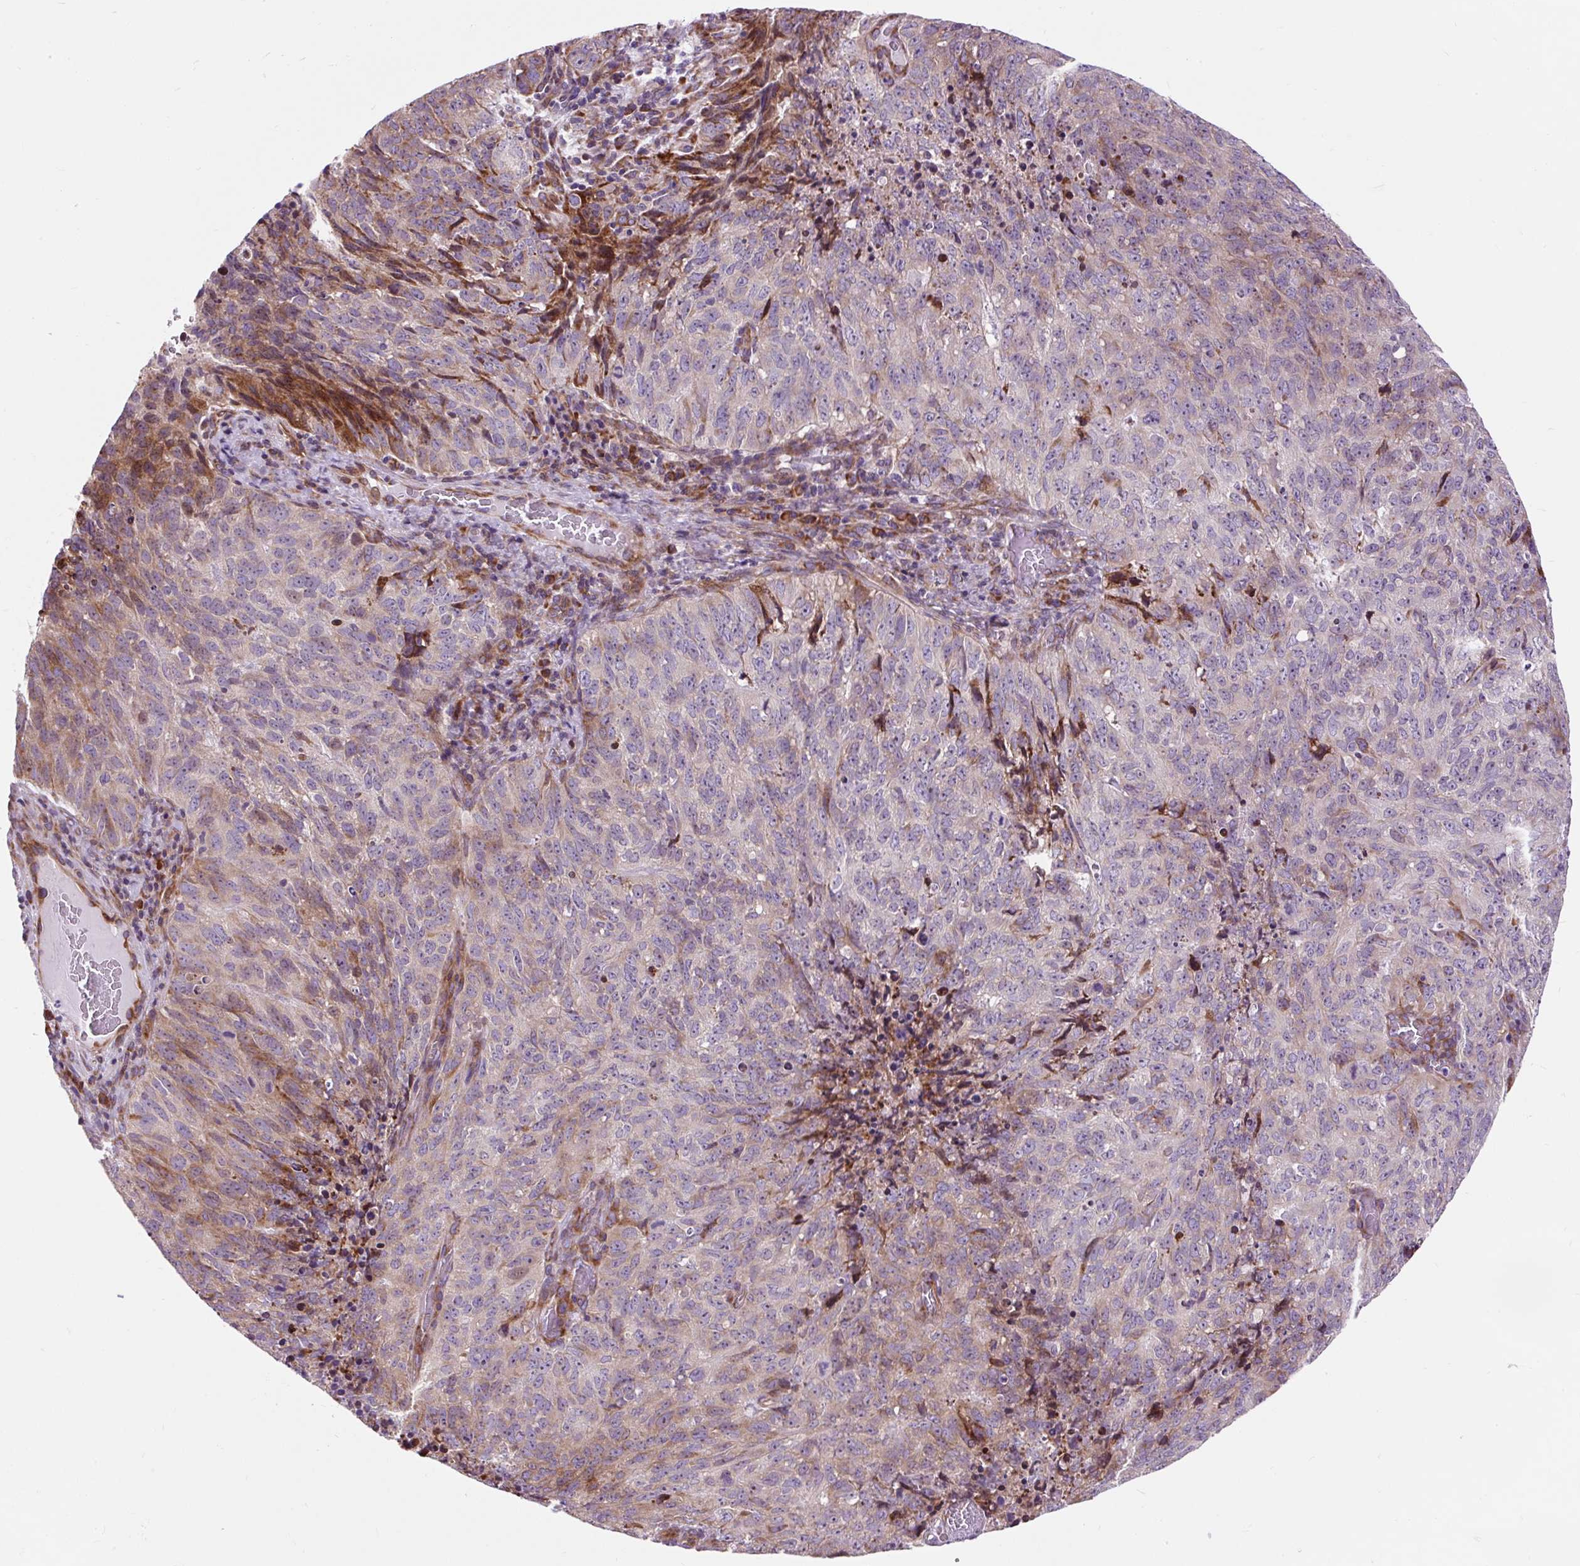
{"staining": {"intensity": "moderate", "quantity": "25%-75%", "location": "cytoplasmic/membranous"}, "tissue": "cervical cancer", "cell_type": "Tumor cells", "image_type": "cancer", "snomed": [{"axis": "morphology", "description": "Adenocarcinoma, NOS"}, {"axis": "topography", "description": "Cervix"}], "caption": "Cervical cancer (adenocarcinoma) stained with a protein marker demonstrates moderate staining in tumor cells.", "gene": "CISD3", "patient": {"sex": "female", "age": 38}}